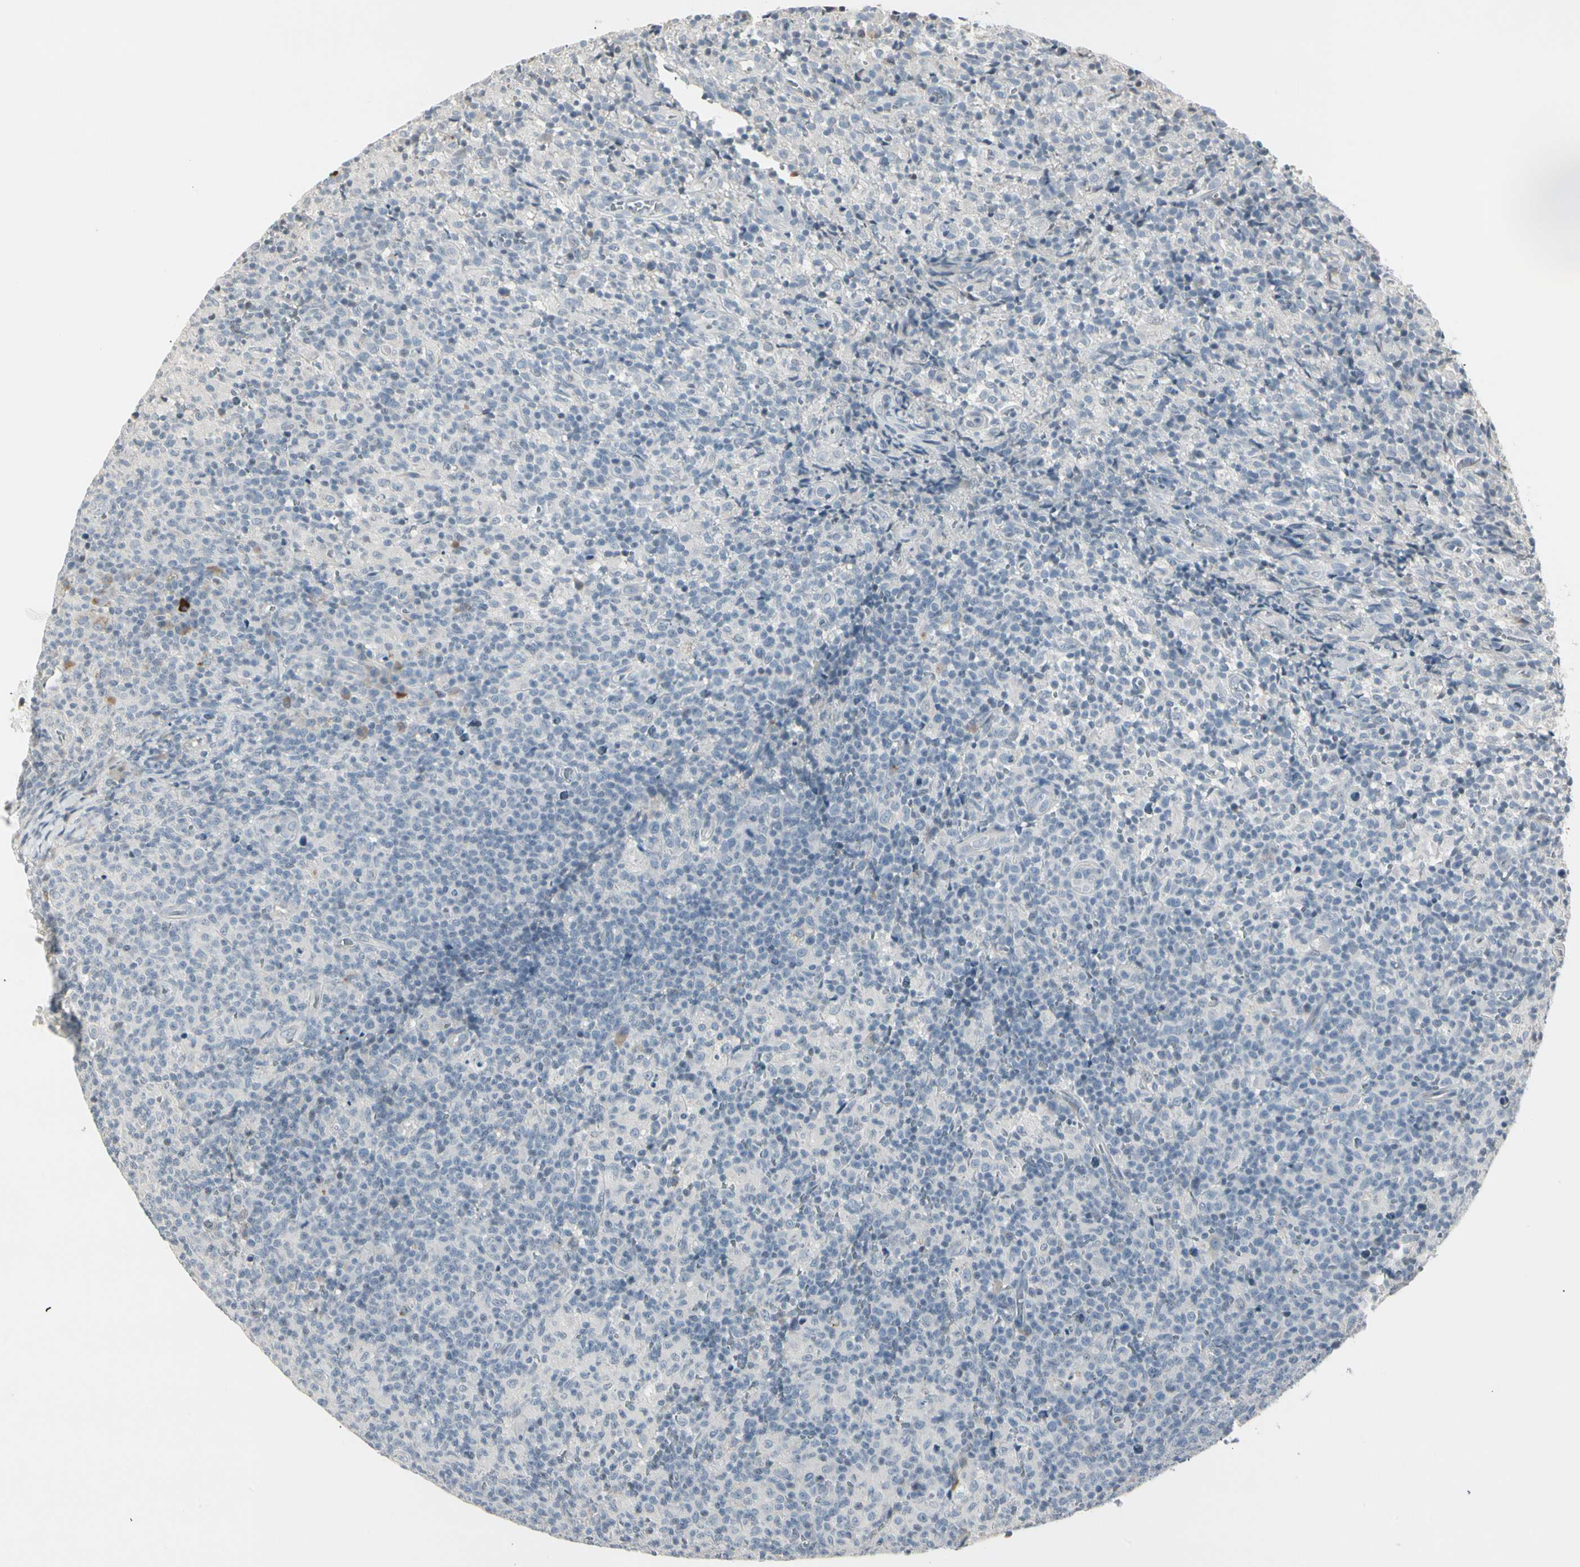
{"staining": {"intensity": "negative", "quantity": "none", "location": "none"}, "tissue": "lymph node", "cell_type": "Germinal center cells", "image_type": "normal", "snomed": [{"axis": "morphology", "description": "Normal tissue, NOS"}, {"axis": "morphology", "description": "Inflammation, NOS"}, {"axis": "topography", "description": "Lymph node"}], "caption": "DAB (3,3'-diaminobenzidine) immunohistochemical staining of unremarkable lymph node displays no significant expression in germinal center cells.", "gene": "DMPK", "patient": {"sex": "male", "age": 55}}